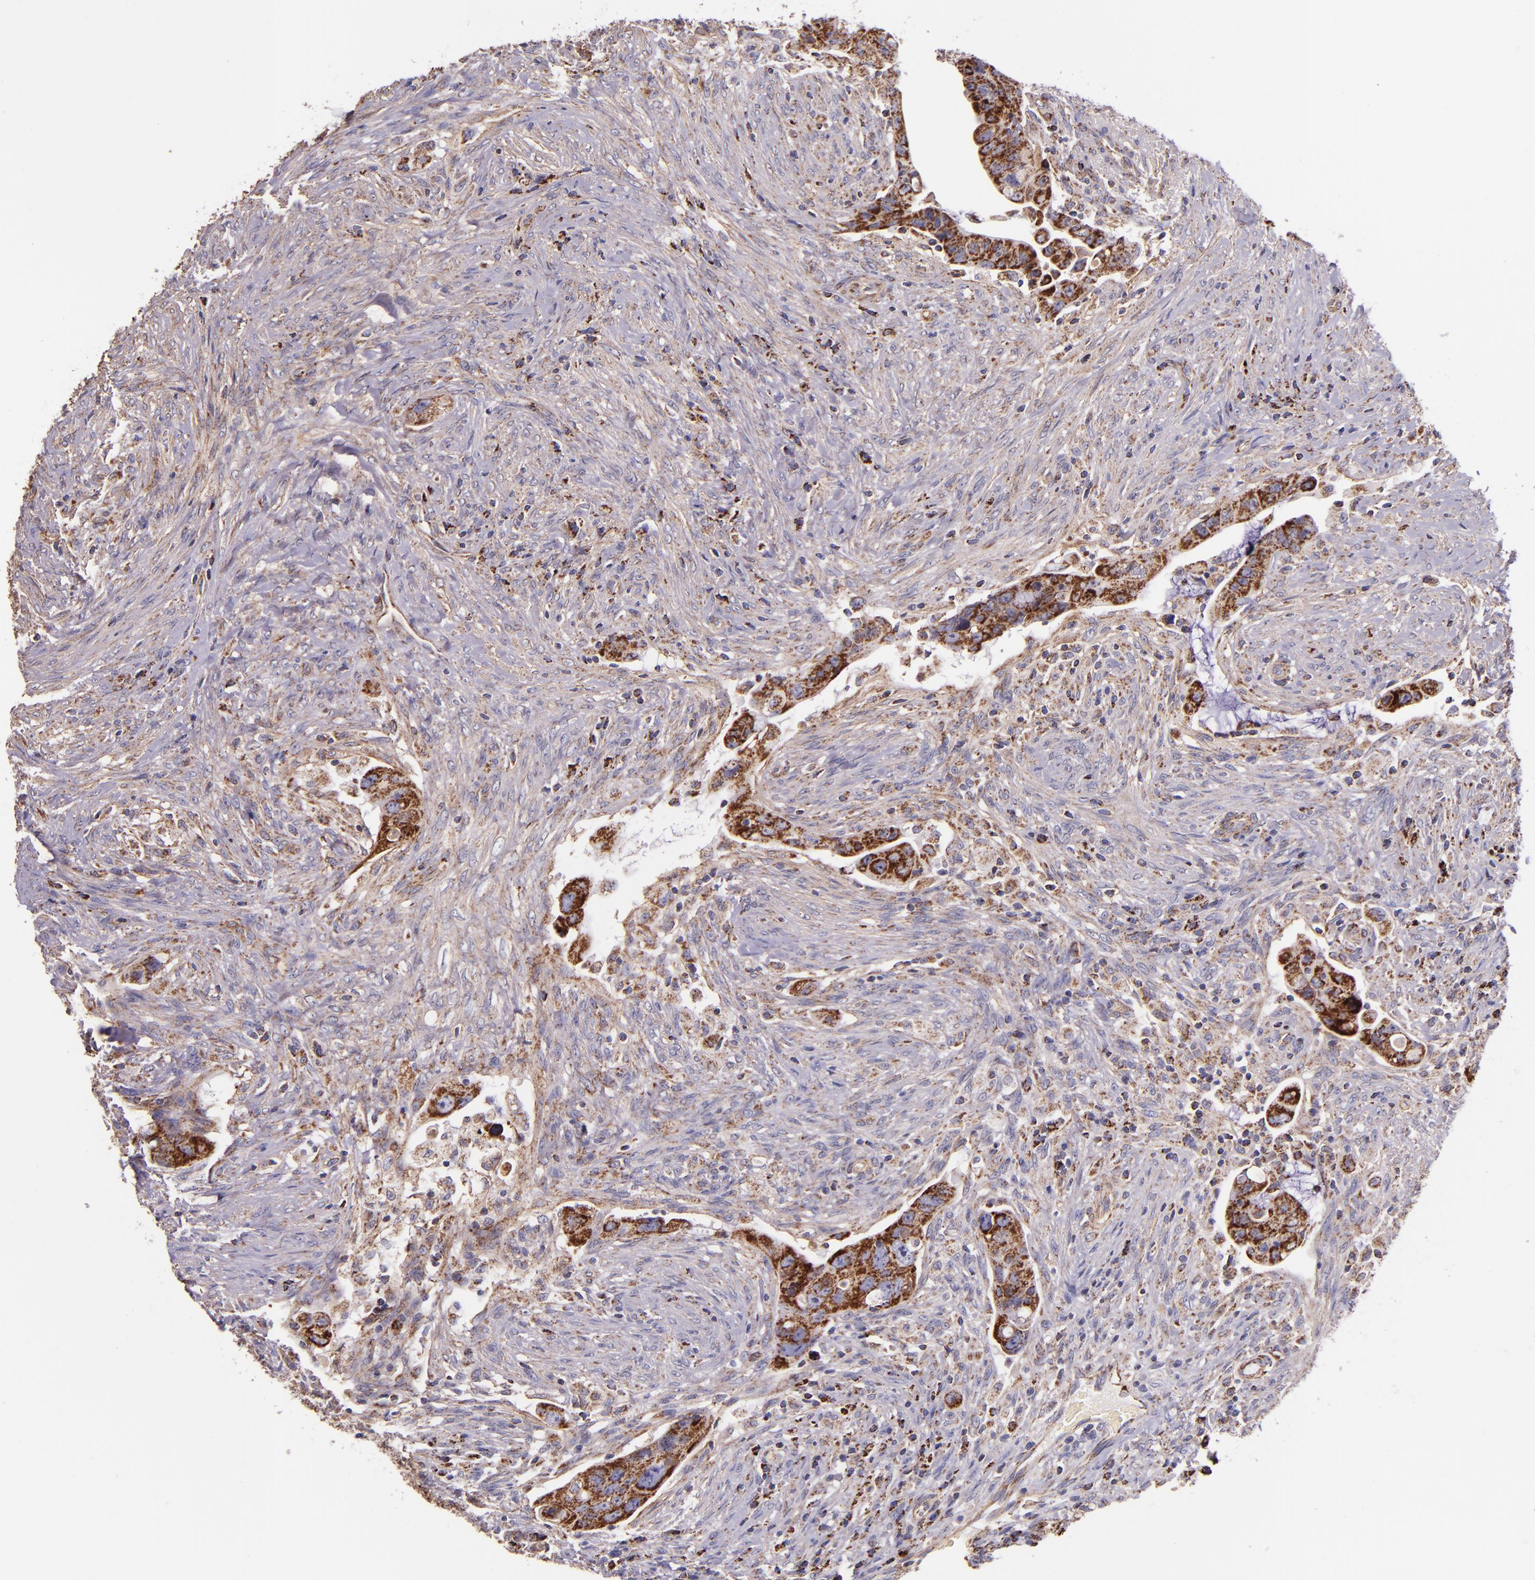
{"staining": {"intensity": "moderate", "quantity": ">75%", "location": "cytoplasmic/membranous"}, "tissue": "colorectal cancer", "cell_type": "Tumor cells", "image_type": "cancer", "snomed": [{"axis": "morphology", "description": "Adenocarcinoma, NOS"}, {"axis": "topography", "description": "Rectum"}], "caption": "Brown immunohistochemical staining in human adenocarcinoma (colorectal) exhibits moderate cytoplasmic/membranous expression in about >75% of tumor cells.", "gene": "IDH3G", "patient": {"sex": "female", "age": 71}}